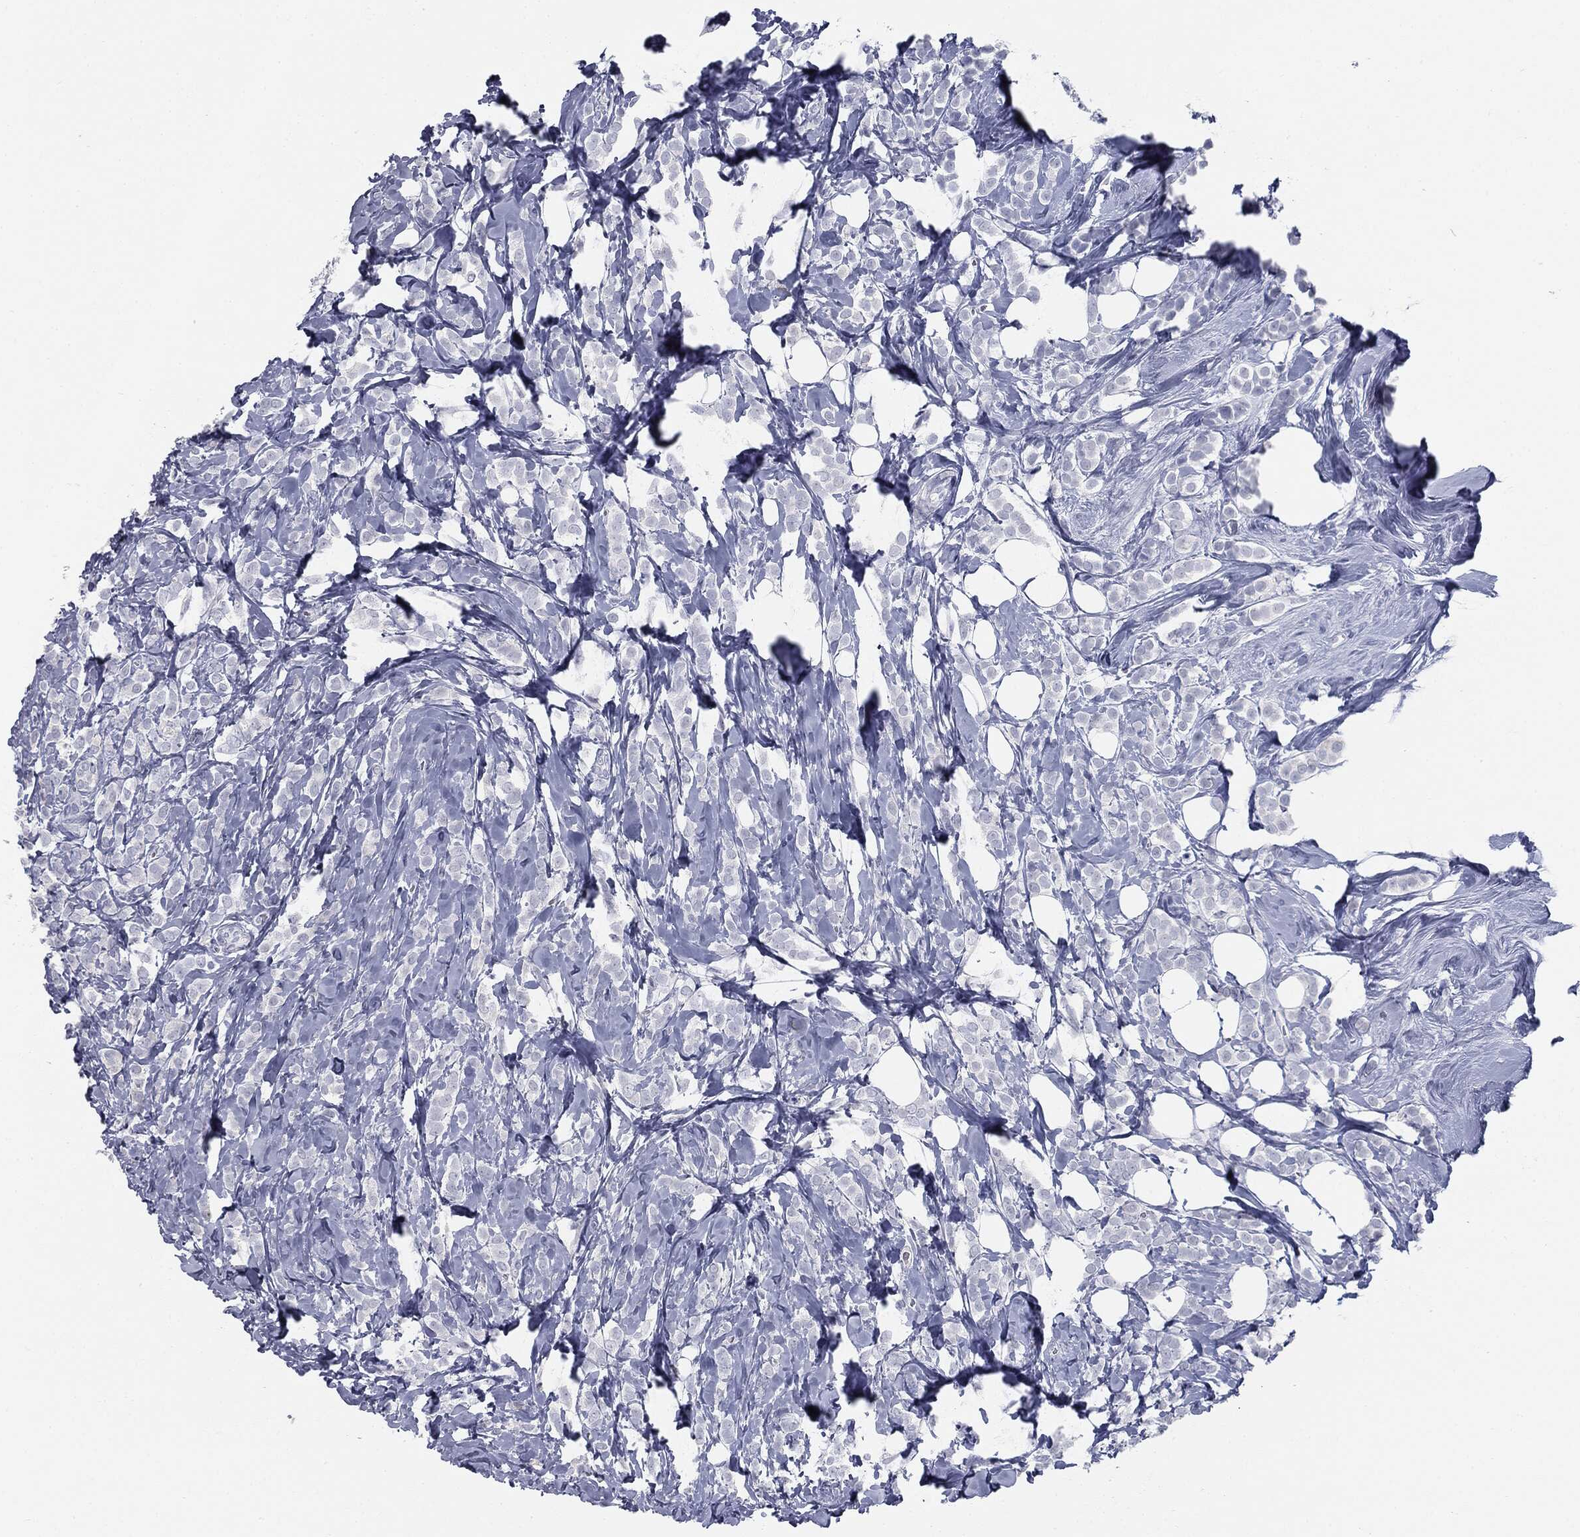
{"staining": {"intensity": "negative", "quantity": "none", "location": "none"}, "tissue": "breast cancer", "cell_type": "Tumor cells", "image_type": "cancer", "snomed": [{"axis": "morphology", "description": "Lobular carcinoma"}, {"axis": "topography", "description": "Breast"}], "caption": "An image of human lobular carcinoma (breast) is negative for staining in tumor cells. The staining is performed using DAB (3,3'-diaminobenzidine) brown chromogen with nuclei counter-stained in using hematoxylin.", "gene": "MUC5AC", "patient": {"sex": "female", "age": 49}}